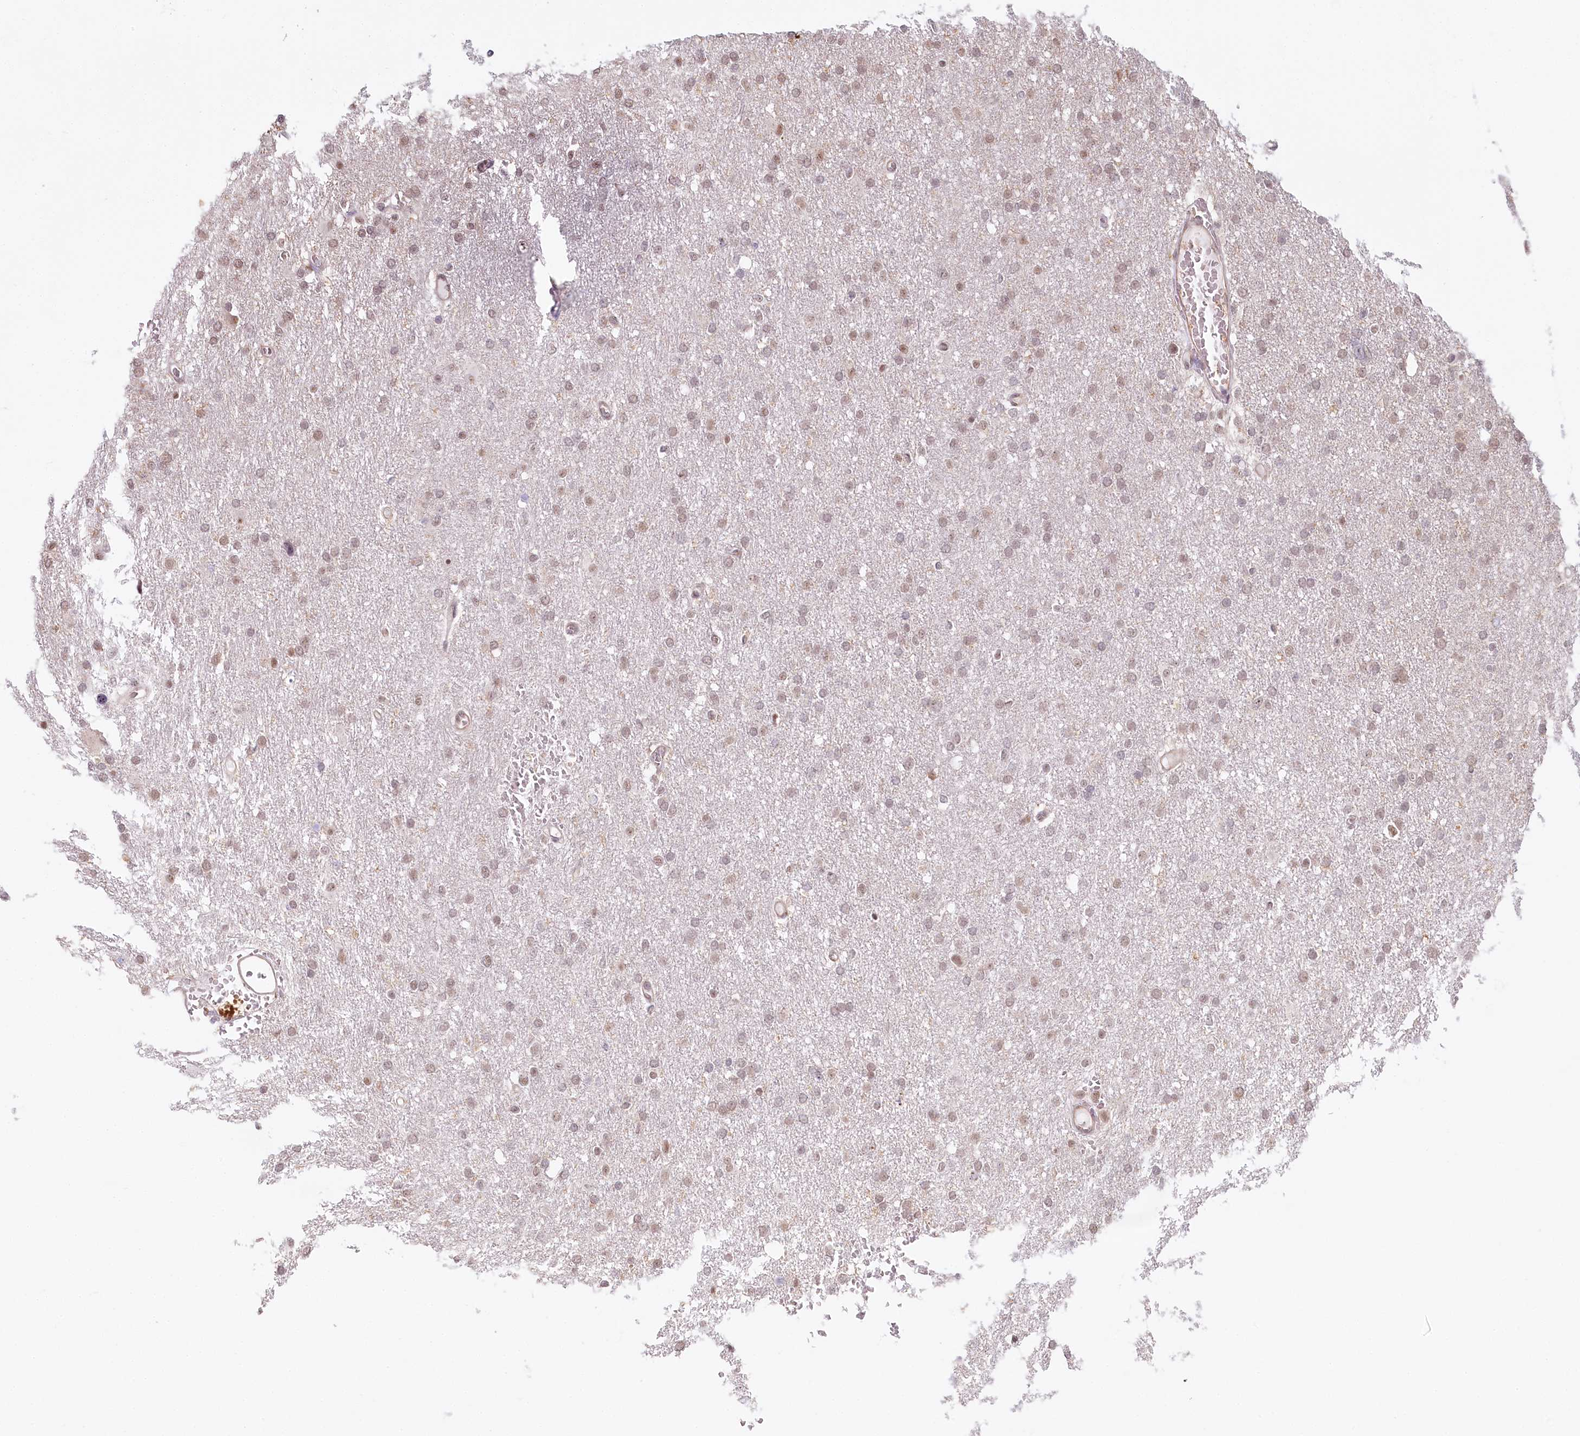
{"staining": {"intensity": "weak", "quantity": "25%-75%", "location": "nuclear"}, "tissue": "glioma", "cell_type": "Tumor cells", "image_type": "cancer", "snomed": [{"axis": "morphology", "description": "Glioma, malignant, High grade"}, {"axis": "topography", "description": "Cerebral cortex"}], "caption": "An IHC micrograph of neoplastic tissue is shown. Protein staining in brown shows weak nuclear positivity in malignant high-grade glioma within tumor cells.", "gene": "TUBGCP2", "patient": {"sex": "female", "age": 36}}